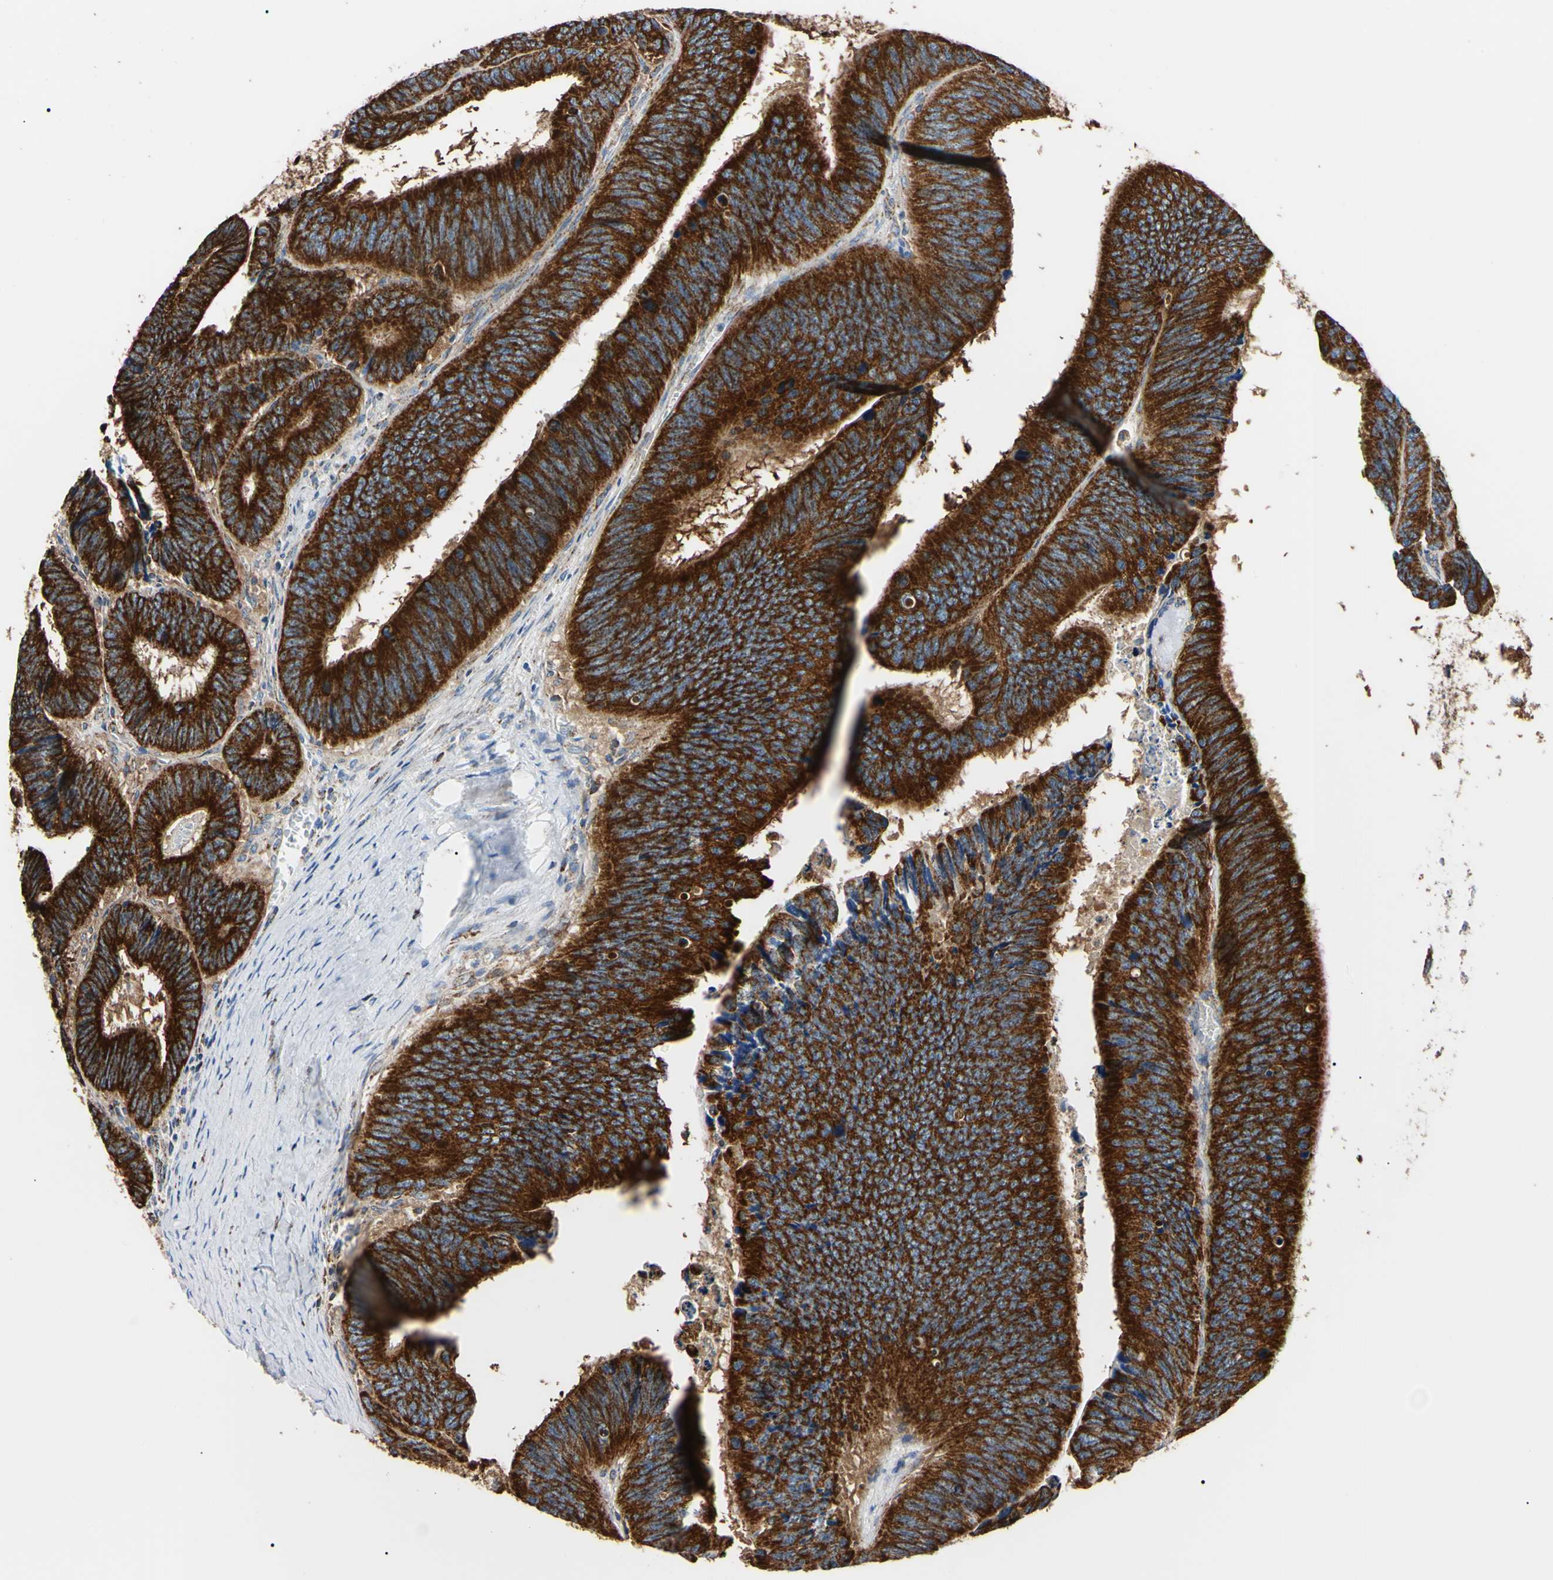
{"staining": {"intensity": "strong", "quantity": ">75%", "location": "cytoplasmic/membranous"}, "tissue": "colorectal cancer", "cell_type": "Tumor cells", "image_type": "cancer", "snomed": [{"axis": "morphology", "description": "Adenocarcinoma, NOS"}, {"axis": "topography", "description": "Colon"}], "caption": "Immunohistochemical staining of colorectal adenocarcinoma shows strong cytoplasmic/membranous protein staining in about >75% of tumor cells. The staining was performed using DAB (3,3'-diaminobenzidine) to visualize the protein expression in brown, while the nuclei were stained in blue with hematoxylin (Magnification: 20x).", "gene": "CLPP", "patient": {"sex": "male", "age": 72}}